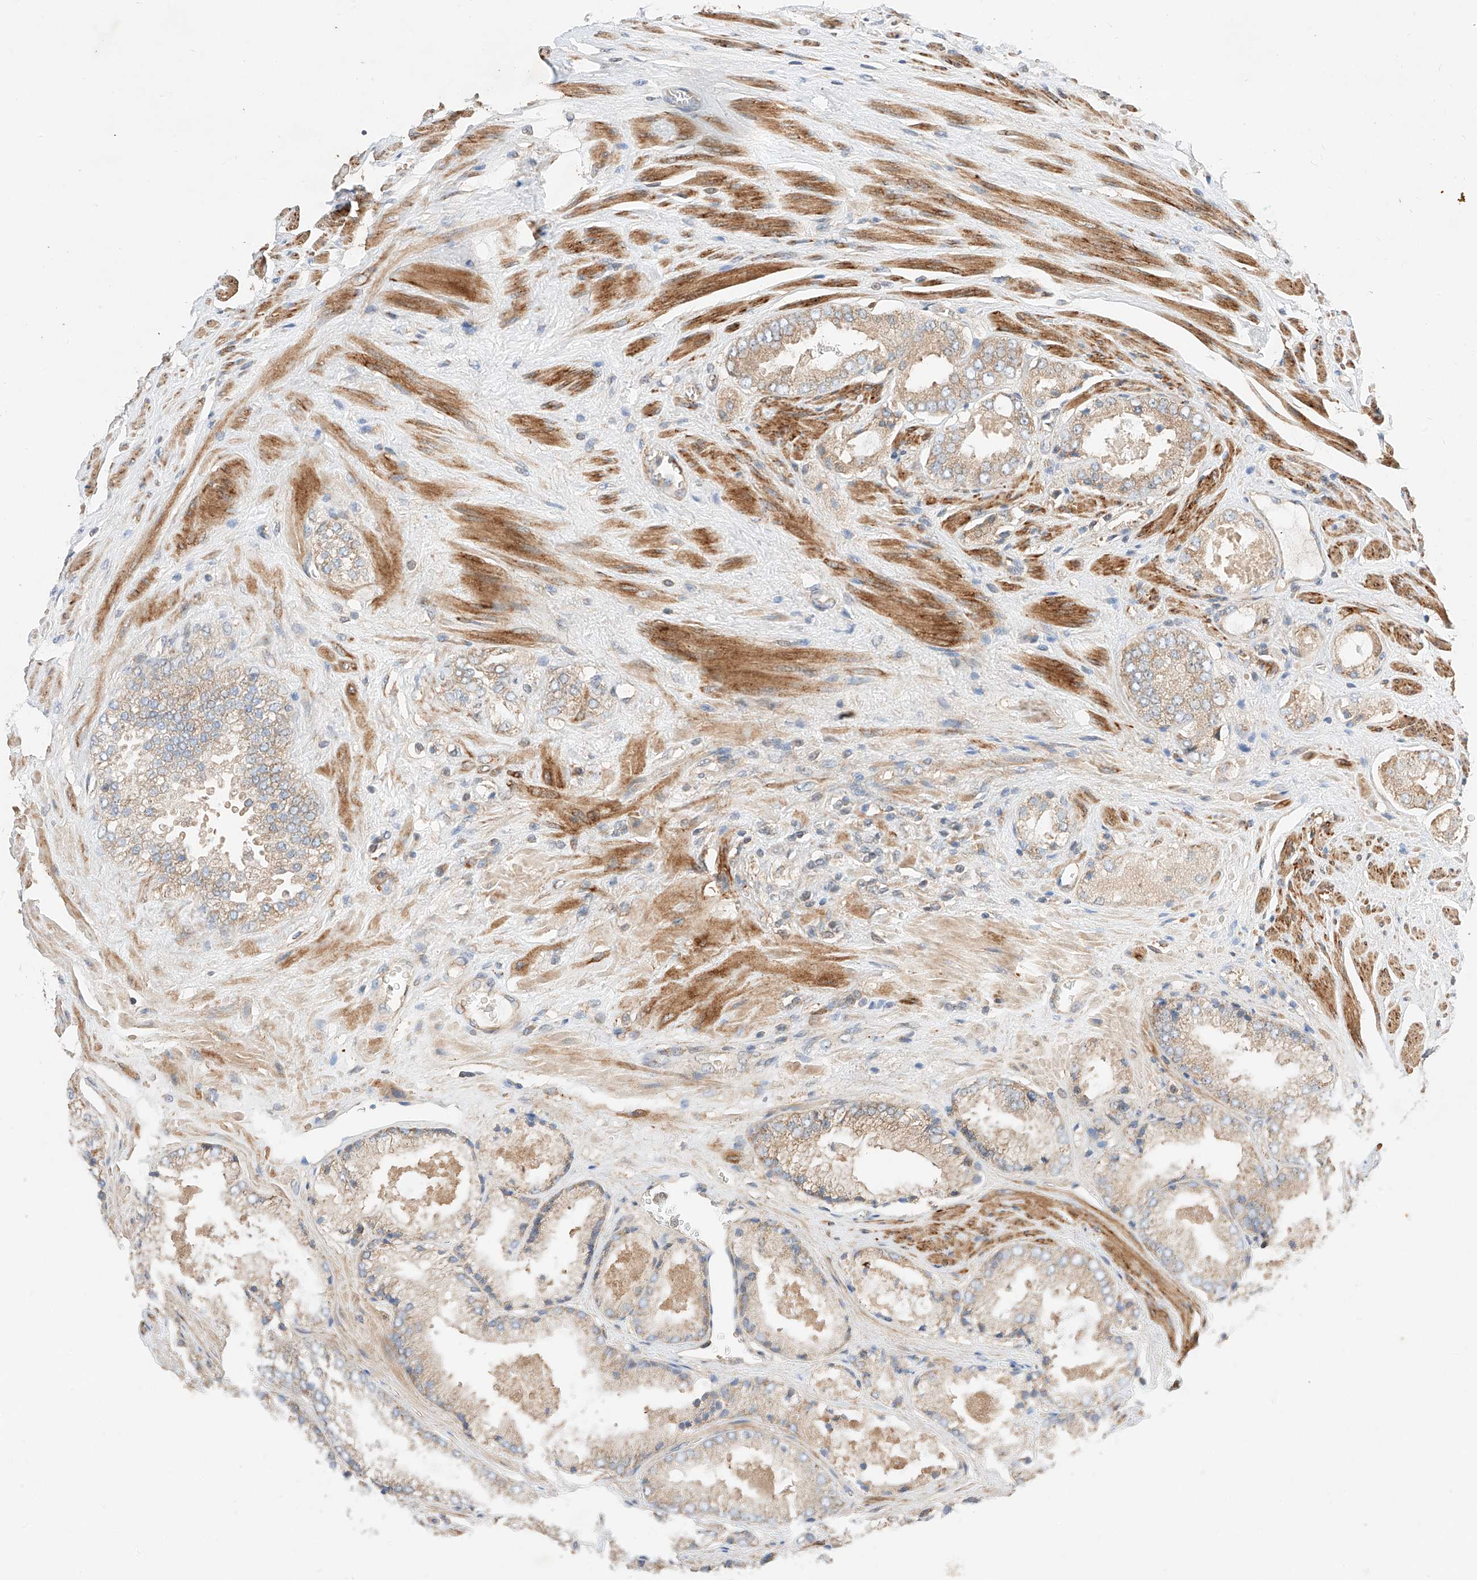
{"staining": {"intensity": "weak", "quantity": ">75%", "location": "cytoplasmic/membranous"}, "tissue": "prostate cancer", "cell_type": "Tumor cells", "image_type": "cancer", "snomed": [{"axis": "morphology", "description": "Adenocarcinoma, High grade"}, {"axis": "topography", "description": "Prostate"}], "caption": "Human adenocarcinoma (high-grade) (prostate) stained with a brown dye displays weak cytoplasmic/membranous positive staining in about >75% of tumor cells.", "gene": "RAB23", "patient": {"sex": "male", "age": 58}}